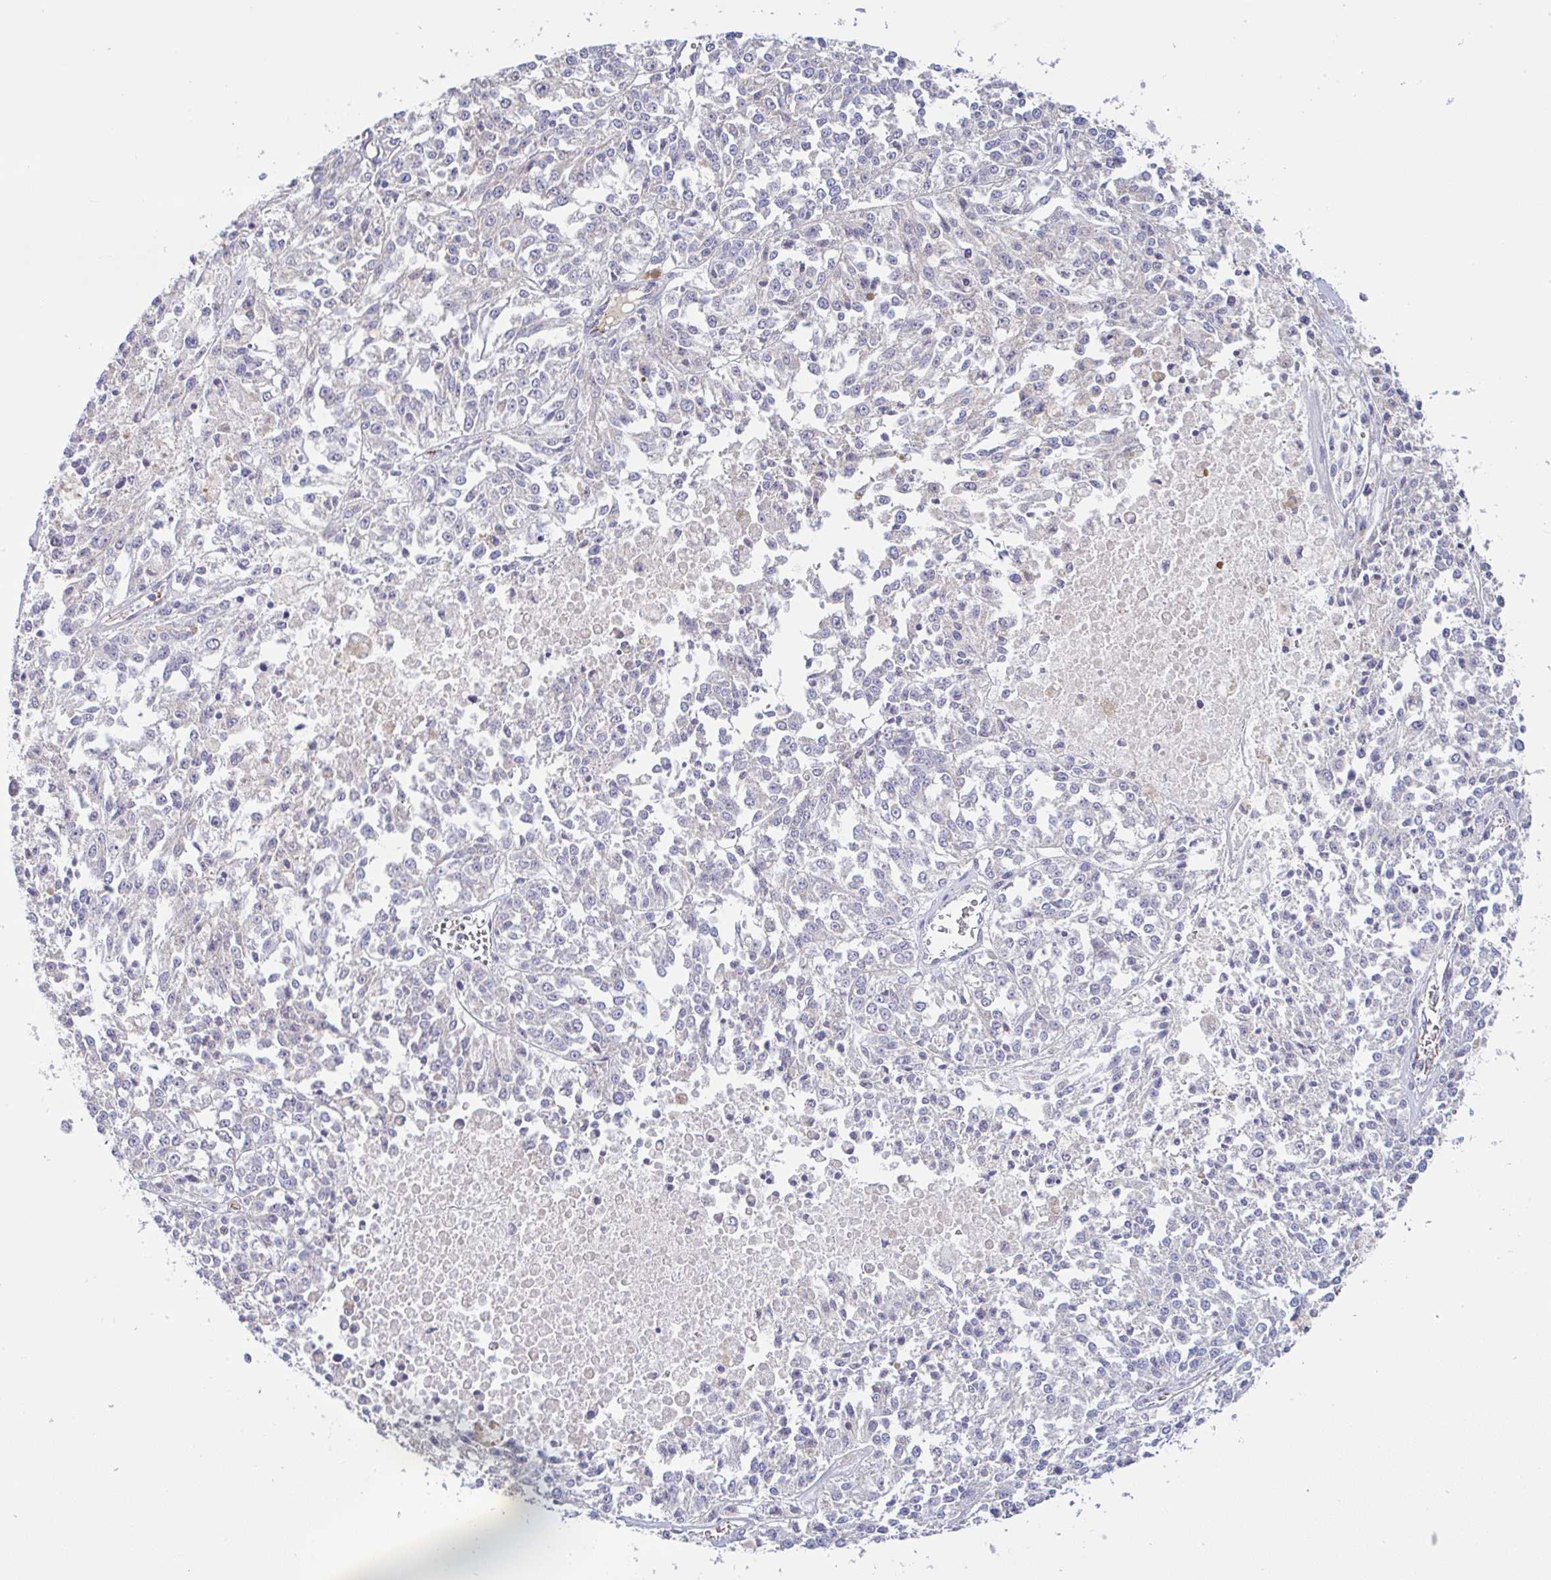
{"staining": {"intensity": "negative", "quantity": "none", "location": "none"}, "tissue": "melanoma", "cell_type": "Tumor cells", "image_type": "cancer", "snomed": [{"axis": "morphology", "description": "Malignant melanoma, NOS"}, {"axis": "topography", "description": "Skin"}], "caption": "Tumor cells are negative for brown protein staining in melanoma.", "gene": "PLCD4", "patient": {"sex": "female", "age": 64}}